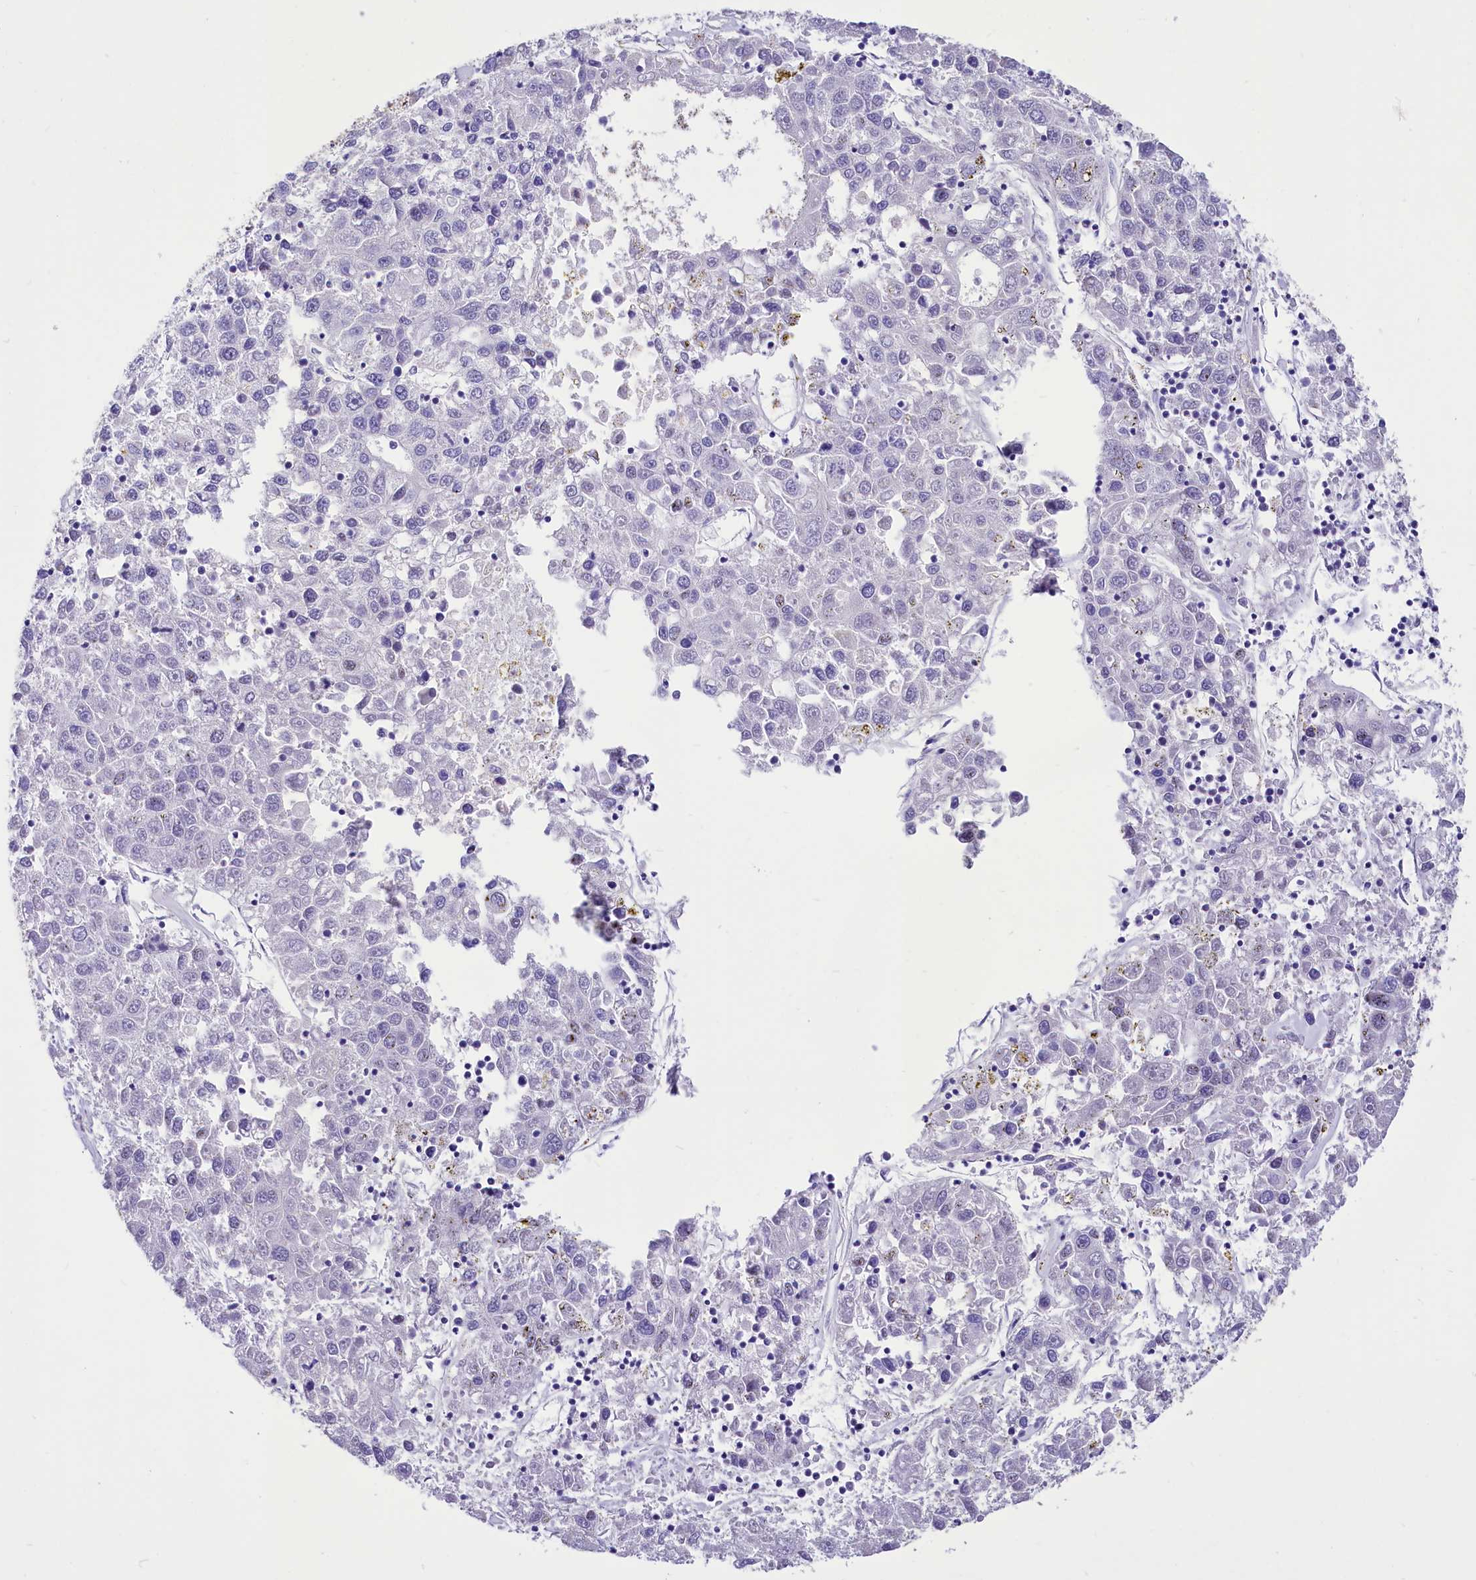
{"staining": {"intensity": "negative", "quantity": "none", "location": "none"}, "tissue": "liver cancer", "cell_type": "Tumor cells", "image_type": "cancer", "snomed": [{"axis": "morphology", "description": "Carcinoma, Hepatocellular, NOS"}, {"axis": "topography", "description": "Liver"}], "caption": "Tumor cells show no significant protein positivity in hepatocellular carcinoma (liver). (Stains: DAB (3,3'-diaminobenzidine) immunohistochemistry (IHC) with hematoxylin counter stain, Microscopy: brightfield microscopy at high magnification).", "gene": "TTC36", "patient": {"sex": "male", "age": 49}}